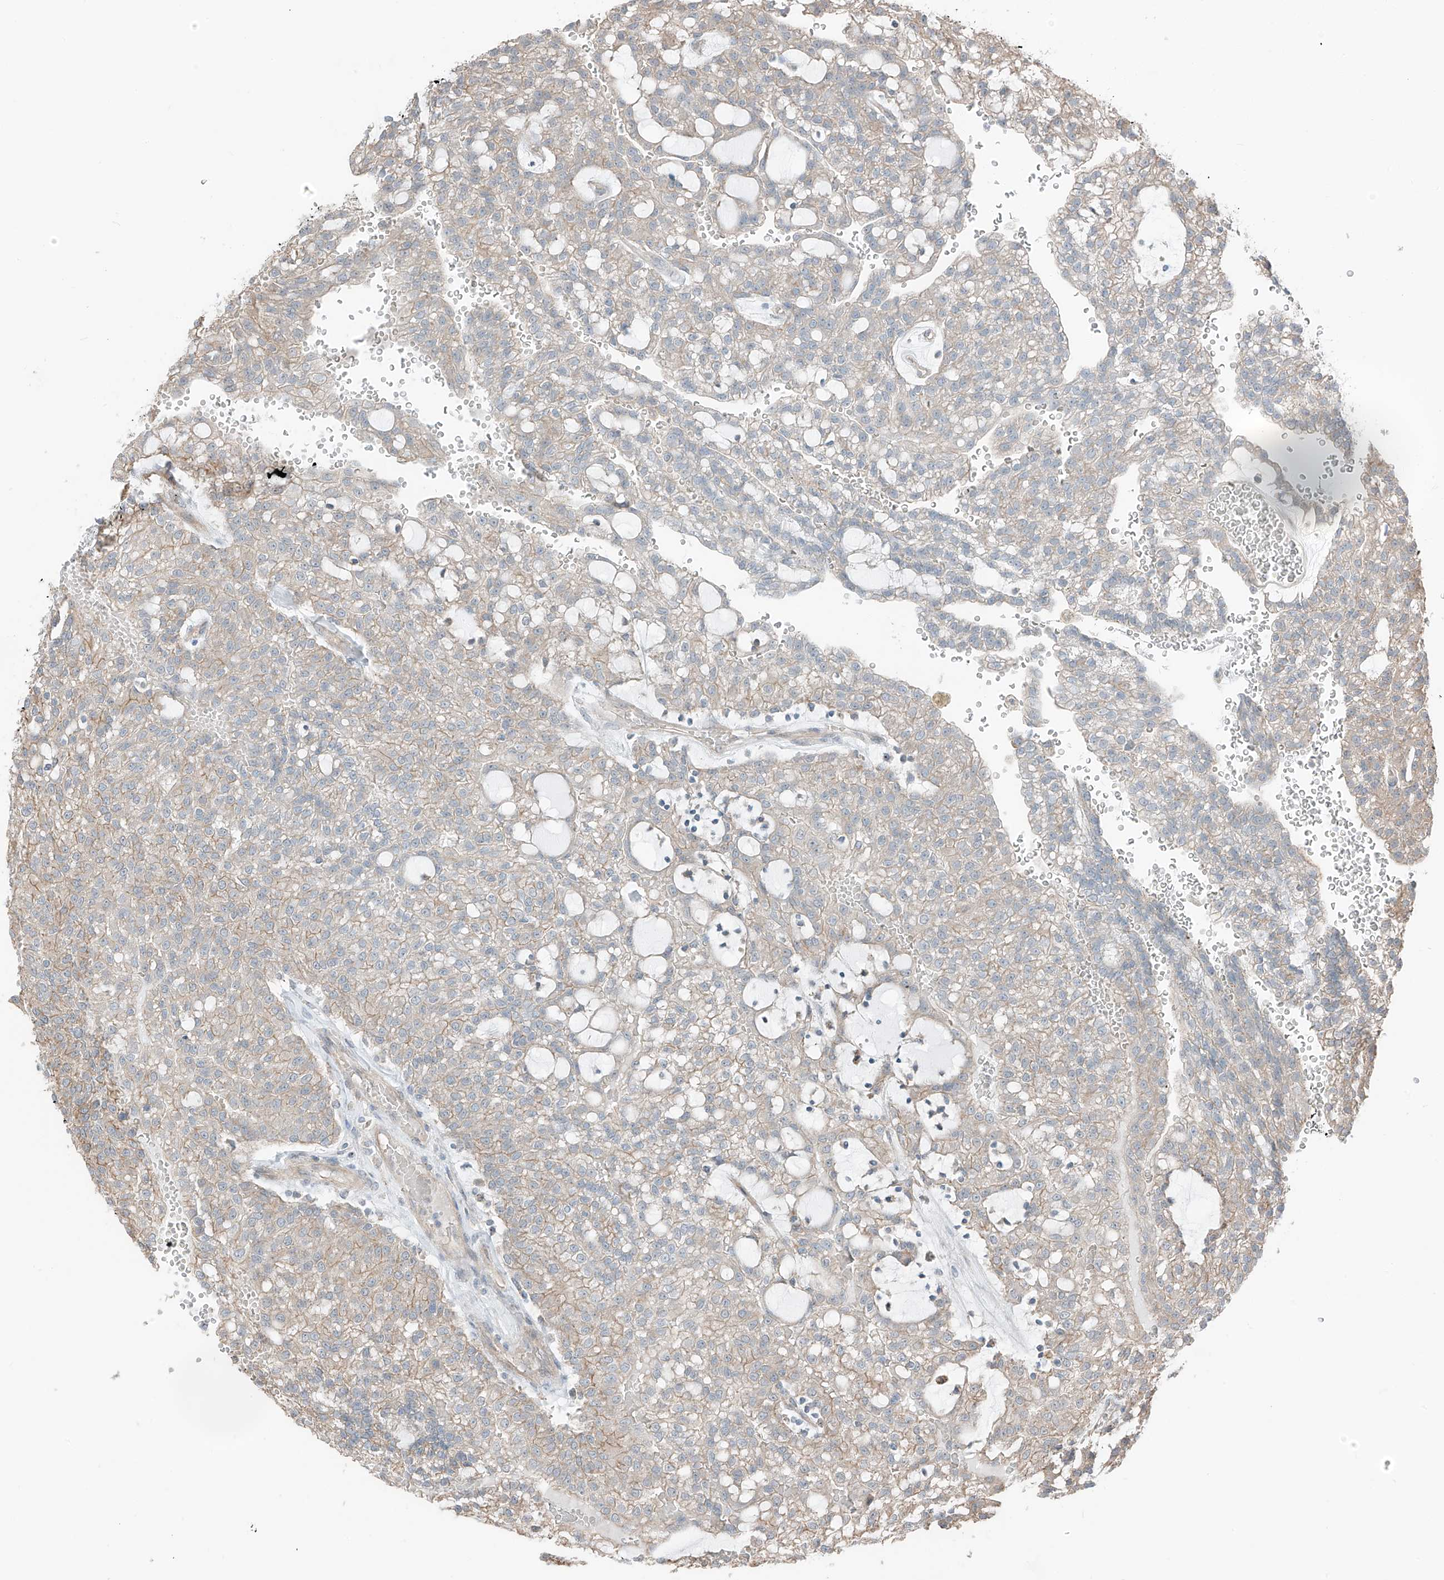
{"staining": {"intensity": "weak", "quantity": "25%-75%", "location": "cytoplasmic/membranous"}, "tissue": "renal cancer", "cell_type": "Tumor cells", "image_type": "cancer", "snomed": [{"axis": "morphology", "description": "Adenocarcinoma, NOS"}, {"axis": "topography", "description": "Kidney"}], "caption": "Immunohistochemical staining of renal cancer (adenocarcinoma) demonstrates low levels of weak cytoplasmic/membranous protein staining in about 25%-75% of tumor cells. (DAB (3,3'-diaminobenzidine) IHC, brown staining for protein, blue staining for nuclei).", "gene": "CEP162", "patient": {"sex": "male", "age": 63}}